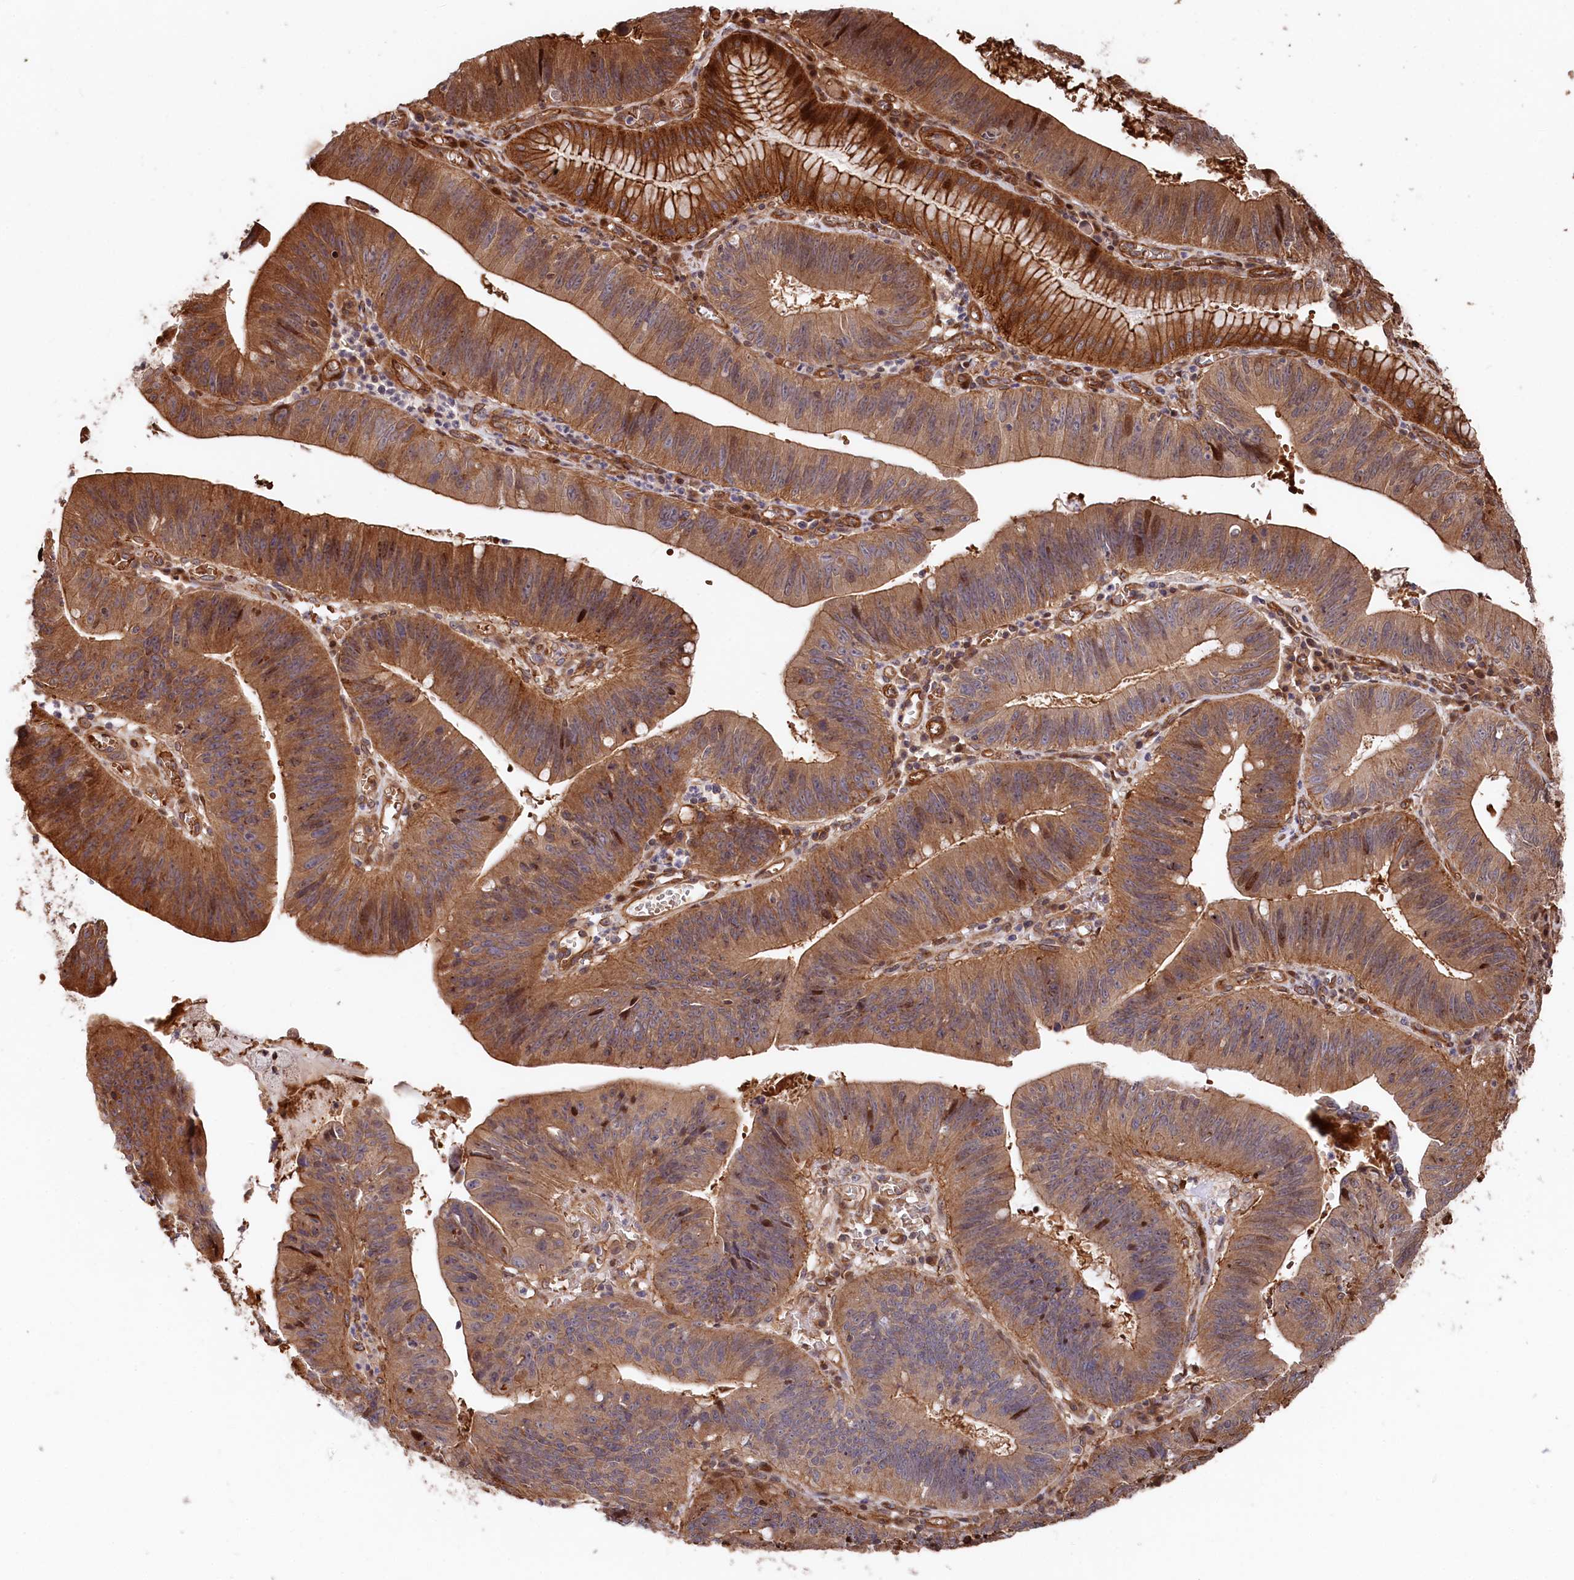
{"staining": {"intensity": "moderate", "quantity": ">75%", "location": "cytoplasmic/membranous"}, "tissue": "stomach cancer", "cell_type": "Tumor cells", "image_type": "cancer", "snomed": [{"axis": "morphology", "description": "Adenocarcinoma, NOS"}, {"axis": "topography", "description": "Stomach"}], "caption": "Brown immunohistochemical staining in stomach cancer demonstrates moderate cytoplasmic/membranous positivity in about >75% of tumor cells.", "gene": "TNKS1BP1", "patient": {"sex": "male", "age": 59}}